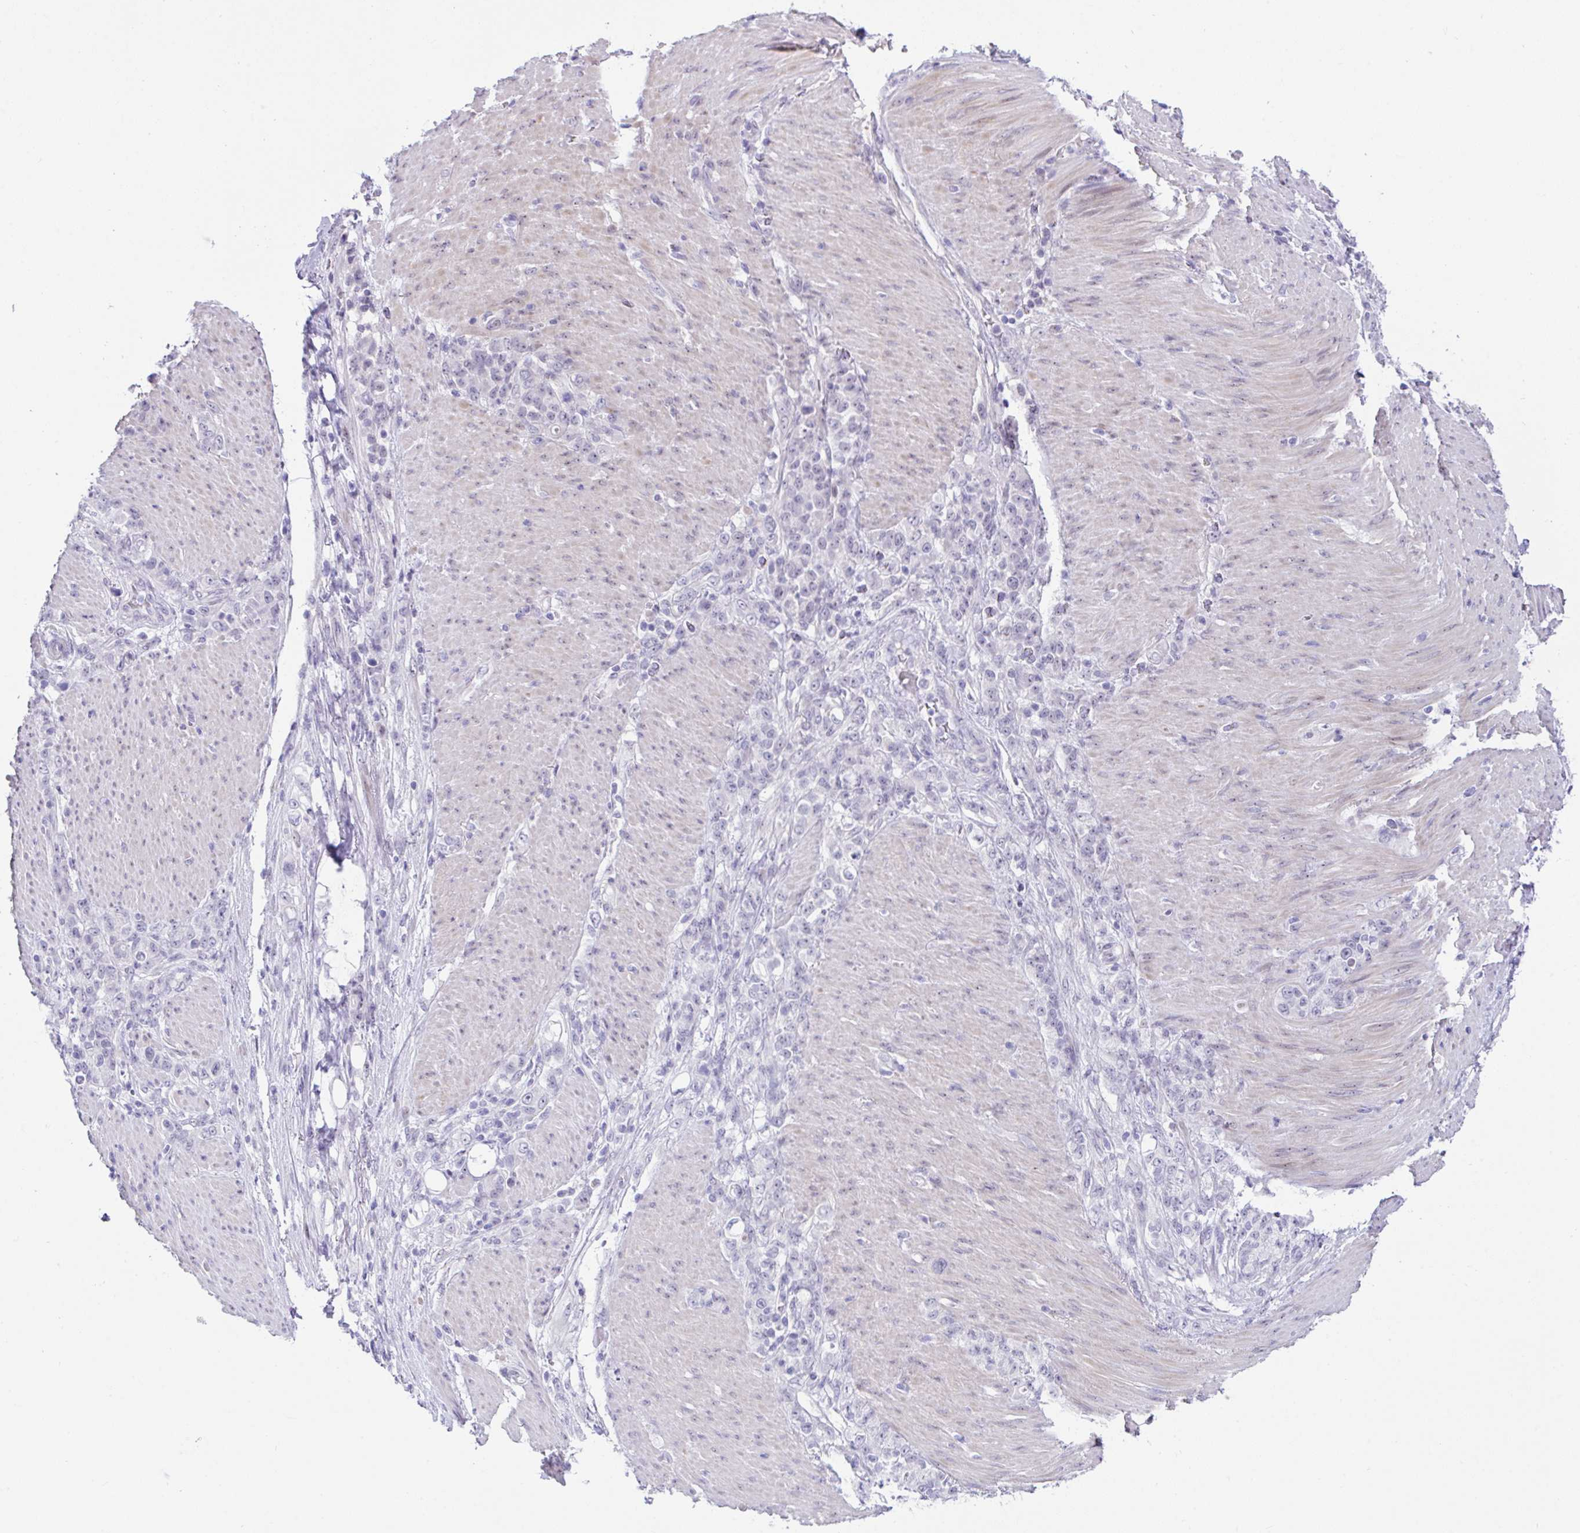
{"staining": {"intensity": "negative", "quantity": "none", "location": "none"}, "tissue": "stomach cancer", "cell_type": "Tumor cells", "image_type": "cancer", "snomed": [{"axis": "morphology", "description": "Adenocarcinoma, NOS"}, {"axis": "topography", "description": "Stomach"}], "caption": "Human stomach adenocarcinoma stained for a protein using IHC reveals no positivity in tumor cells.", "gene": "USP35", "patient": {"sex": "female", "age": 79}}